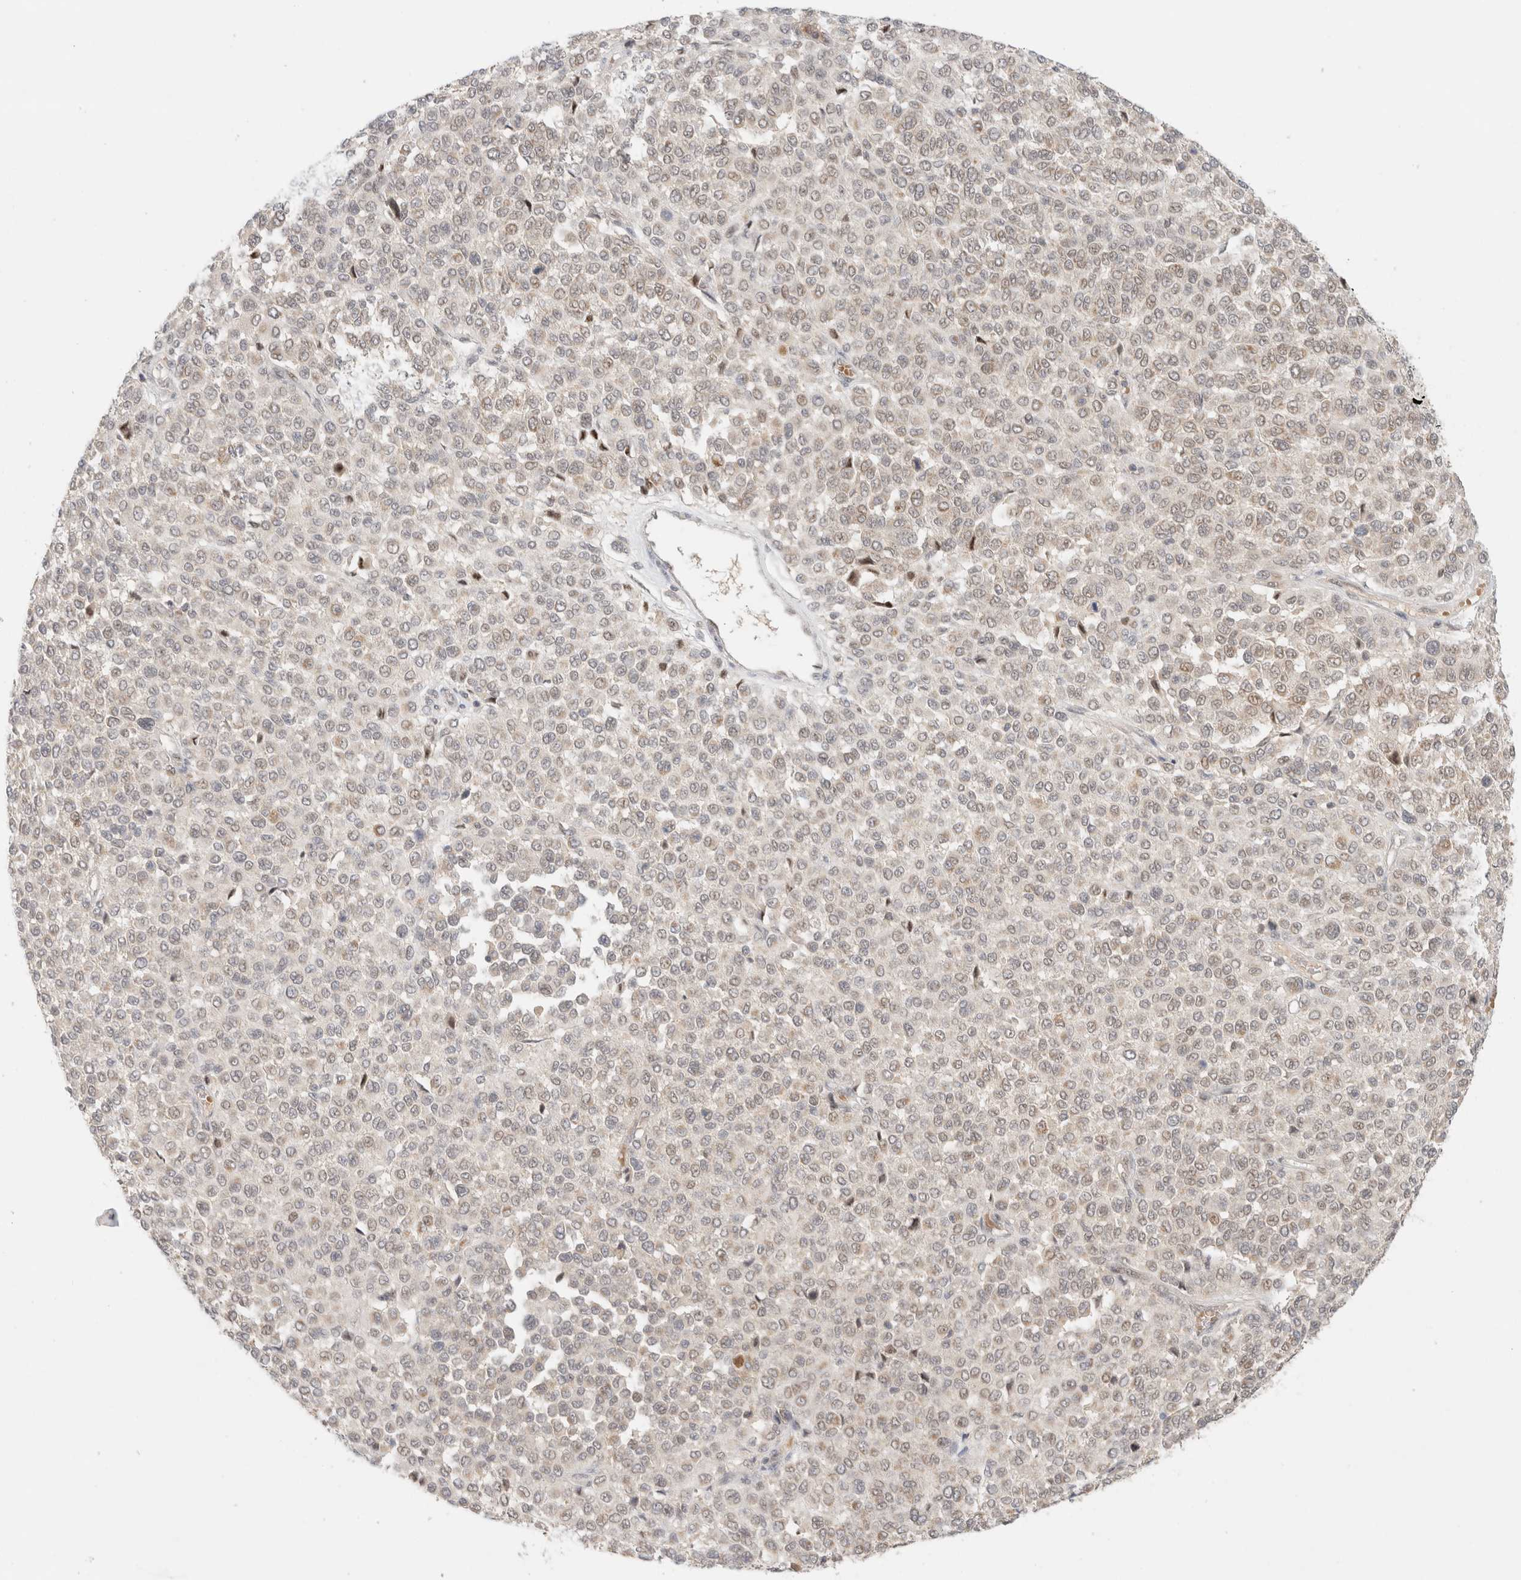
{"staining": {"intensity": "weak", "quantity": "<25%", "location": "cytoplasmic/membranous"}, "tissue": "melanoma", "cell_type": "Tumor cells", "image_type": "cancer", "snomed": [{"axis": "morphology", "description": "Malignant melanoma, Metastatic site"}, {"axis": "topography", "description": "Pancreas"}], "caption": "A histopathology image of human melanoma is negative for staining in tumor cells.", "gene": "MRM3", "patient": {"sex": "female", "age": 30}}